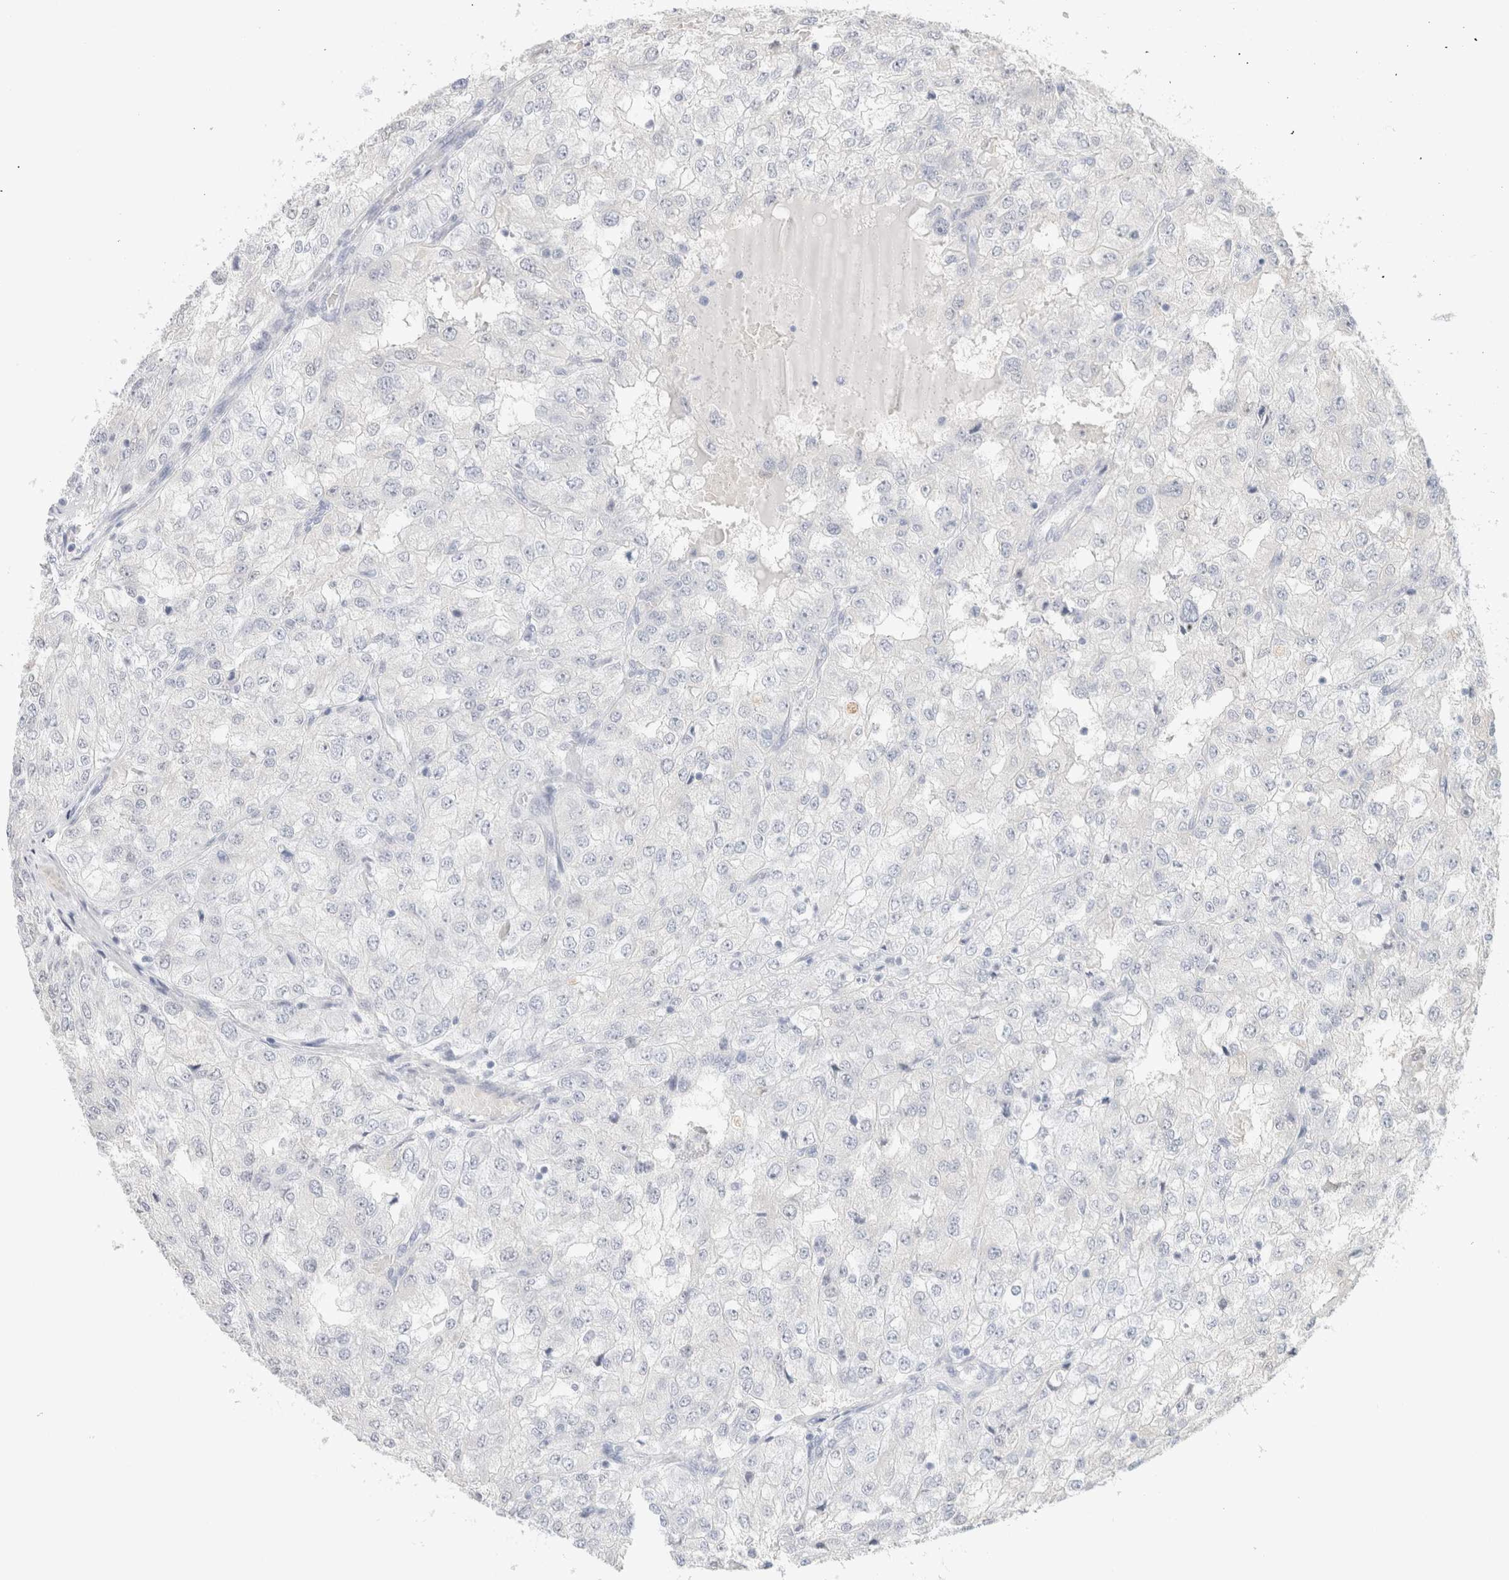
{"staining": {"intensity": "negative", "quantity": "none", "location": "none"}, "tissue": "renal cancer", "cell_type": "Tumor cells", "image_type": "cancer", "snomed": [{"axis": "morphology", "description": "Adenocarcinoma, NOS"}, {"axis": "topography", "description": "Kidney"}], "caption": "Human renal adenocarcinoma stained for a protein using immunohistochemistry (IHC) reveals no positivity in tumor cells.", "gene": "RTN4", "patient": {"sex": "female", "age": 54}}